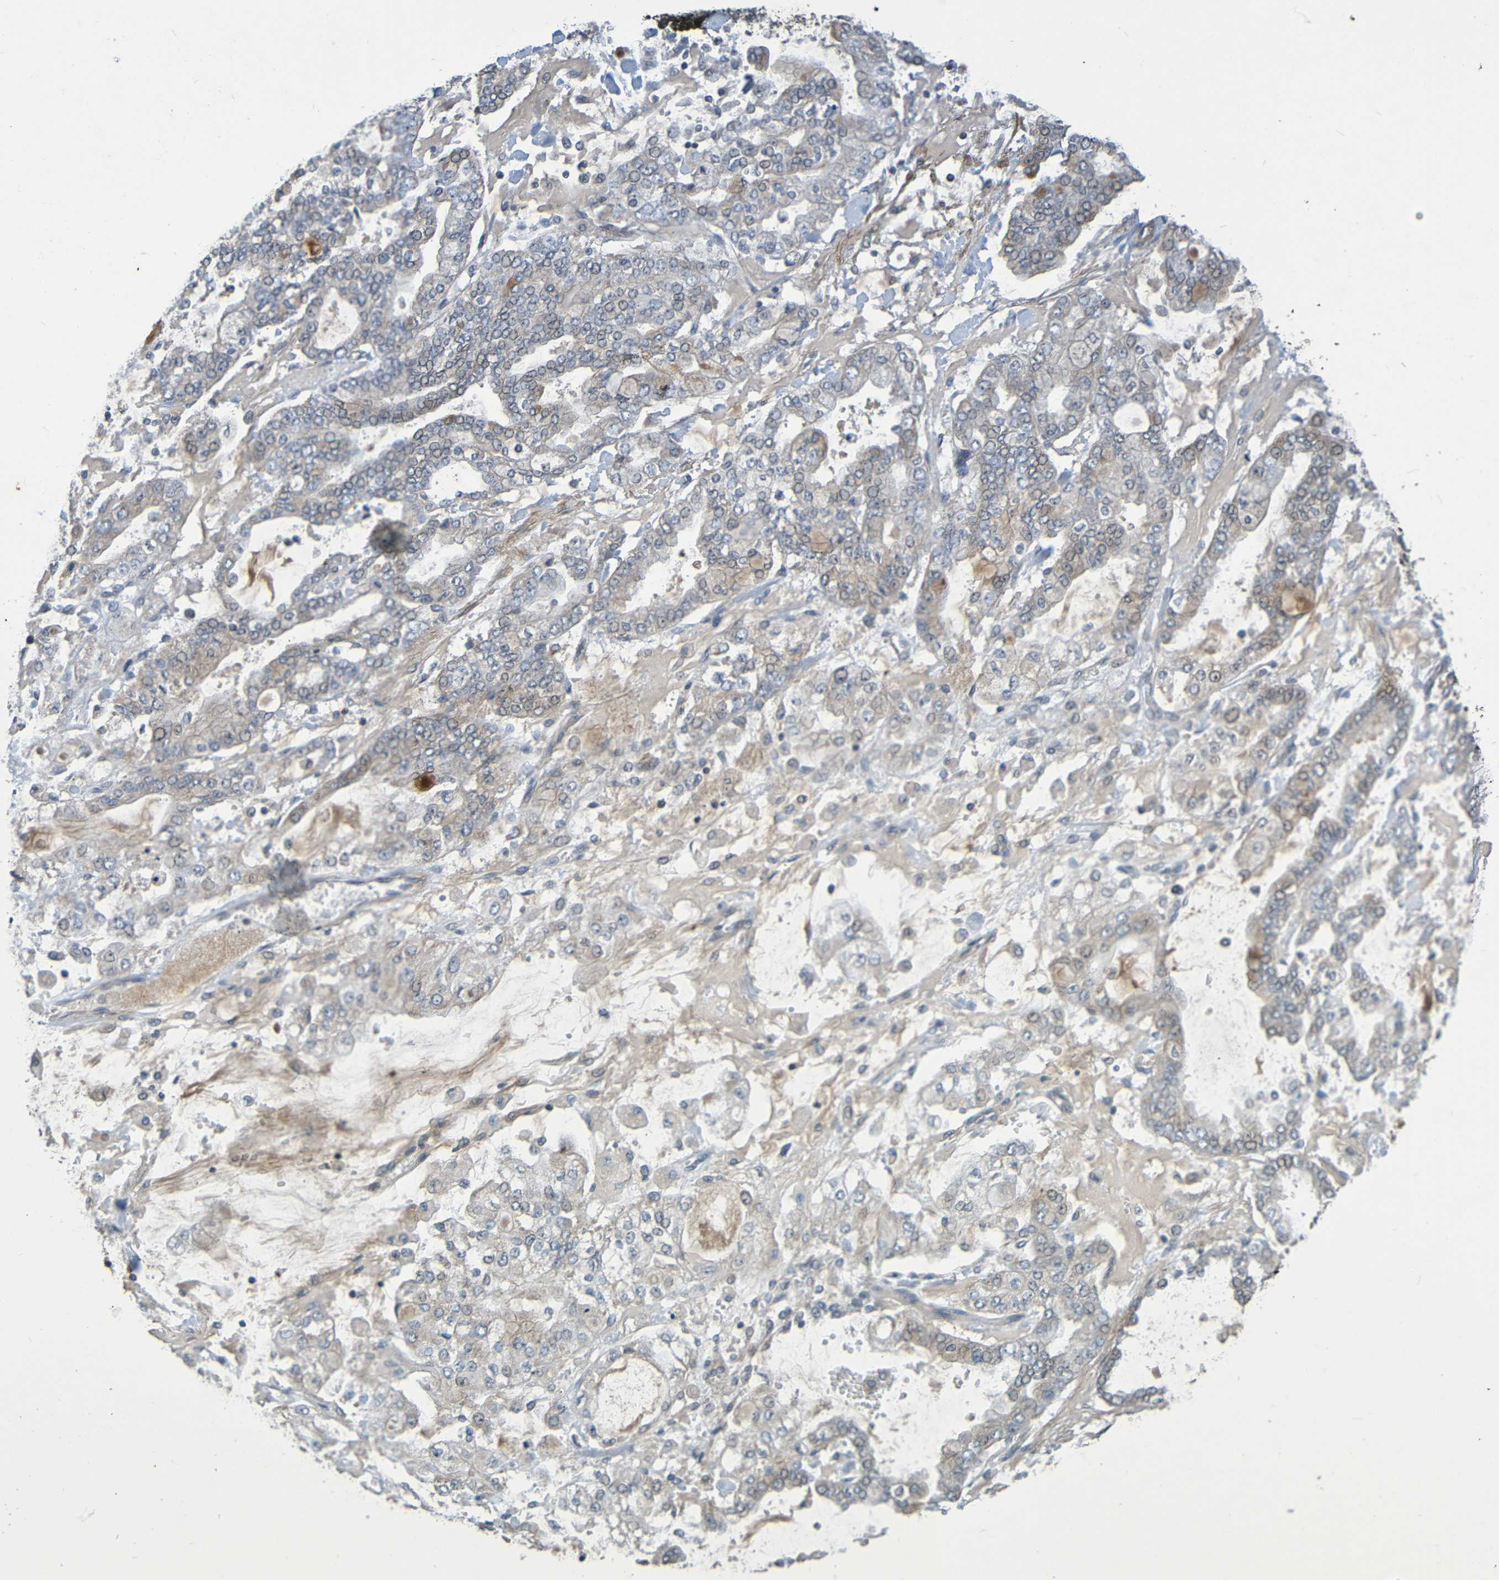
{"staining": {"intensity": "weak", "quantity": "25%-75%", "location": "cytoplasmic/membranous"}, "tissue": "stomach cancer", "cell_type": "Tumor cells", "image_type": "cancer", "snomed": [{"axis": "morphology", "description": "Normal tissue, NOS"}, {"axis": "morphology", "description": "Adenocarcinoma, NOS"}, {"axis": "topography", "description": "Stomach, upper"}, {"axis": "topography", "description": "Stomach"}], "caption": "Human stomach cancer stained for a protein (brown) reveals weak cytoplasmic/membranous positive expression in about 25%-75% of tumor cells.", "gene": "CYP4F2", "patient": {"sex": "male", "age": 76}}